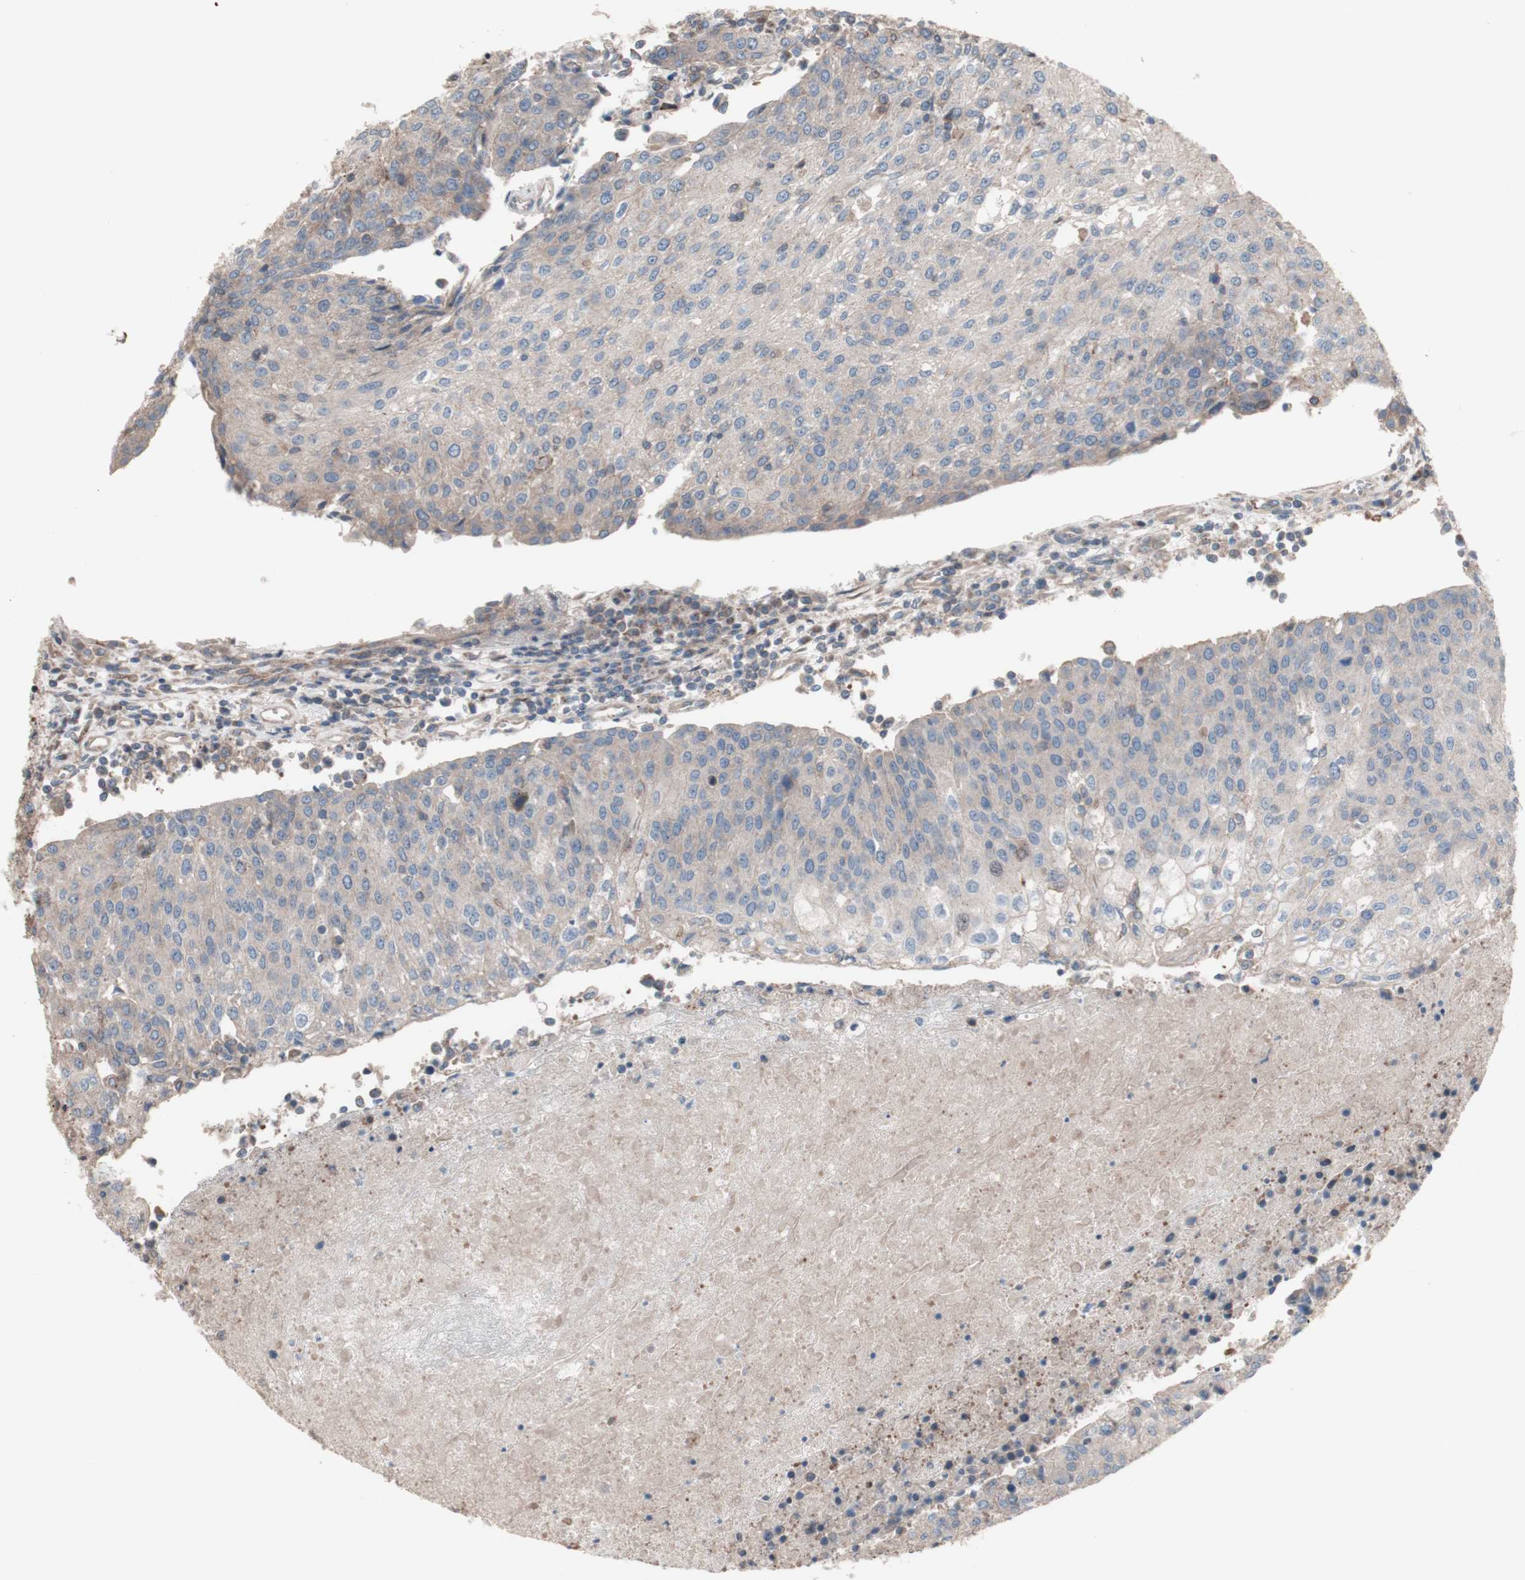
{"staining": {"intensity": "weak", "quantity": ">75%", "location": "cytoplasmic/membranous"}, "tissue": "urothelial cancer", "cell_type": "Tumor cells", "image_type": "cancer", "snomed": [{"axis": "morphology", "description": "Urothelial carcinoma, High grade"}, {"axis": "topography", "description": "Urinary bladder"}], "caption": "Weak cytoplasmic/membranous staining for a protein is seen in about >75% of tumor cells of urothelial cancer using IHC.", "gene": "COPB1", "patient": {"sex": "female", "age": 85}}